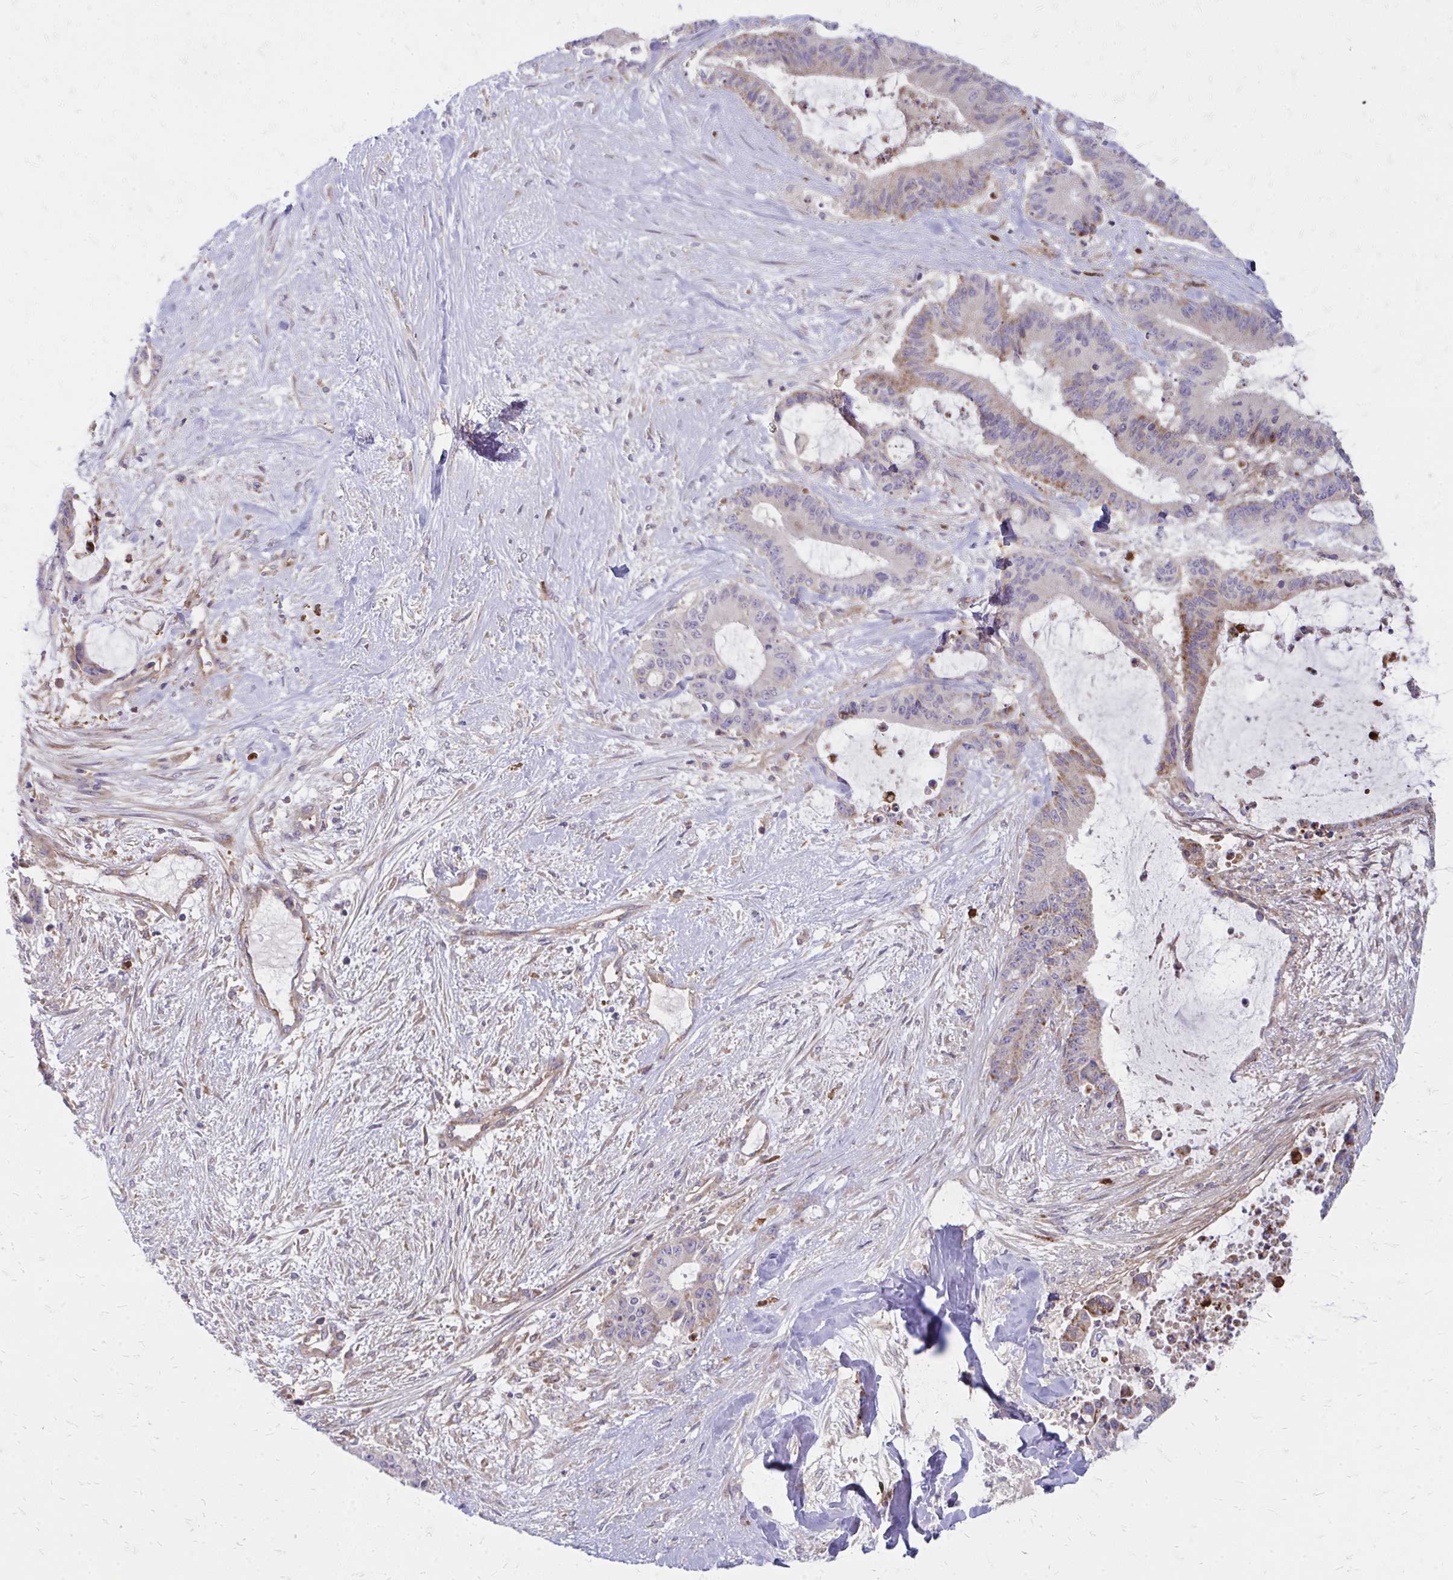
{"staining": {"intensity": "moderate", "quantity": "<25%", "location": "cytoplasmic/membranous"}, "tissue": "liver cancer", "cell_type": "Tumor cells", "image_type": "cancer", "snomed": [{"axis": "morphology", "description": "Normal tissue, NOS"}, {"axis": "morphology", "description": "Cholangiocarcinoma"}, {"axis": "topography", "description": "Liver"}, {"axis": "topography", "description": "Peripheral nerve tissue"}], "caption": "The histopathology image shows immunohistochemical staining of liver cholangiocarcinoma. There is moderate cytoplasmic/membranous staining is seen in about <25% of tumor cells. (brown staining indicates protein expression, while blue staining denotes nuclei).", "gene": "ASAP1", "patient": {"sex": "female", "age": 73}}